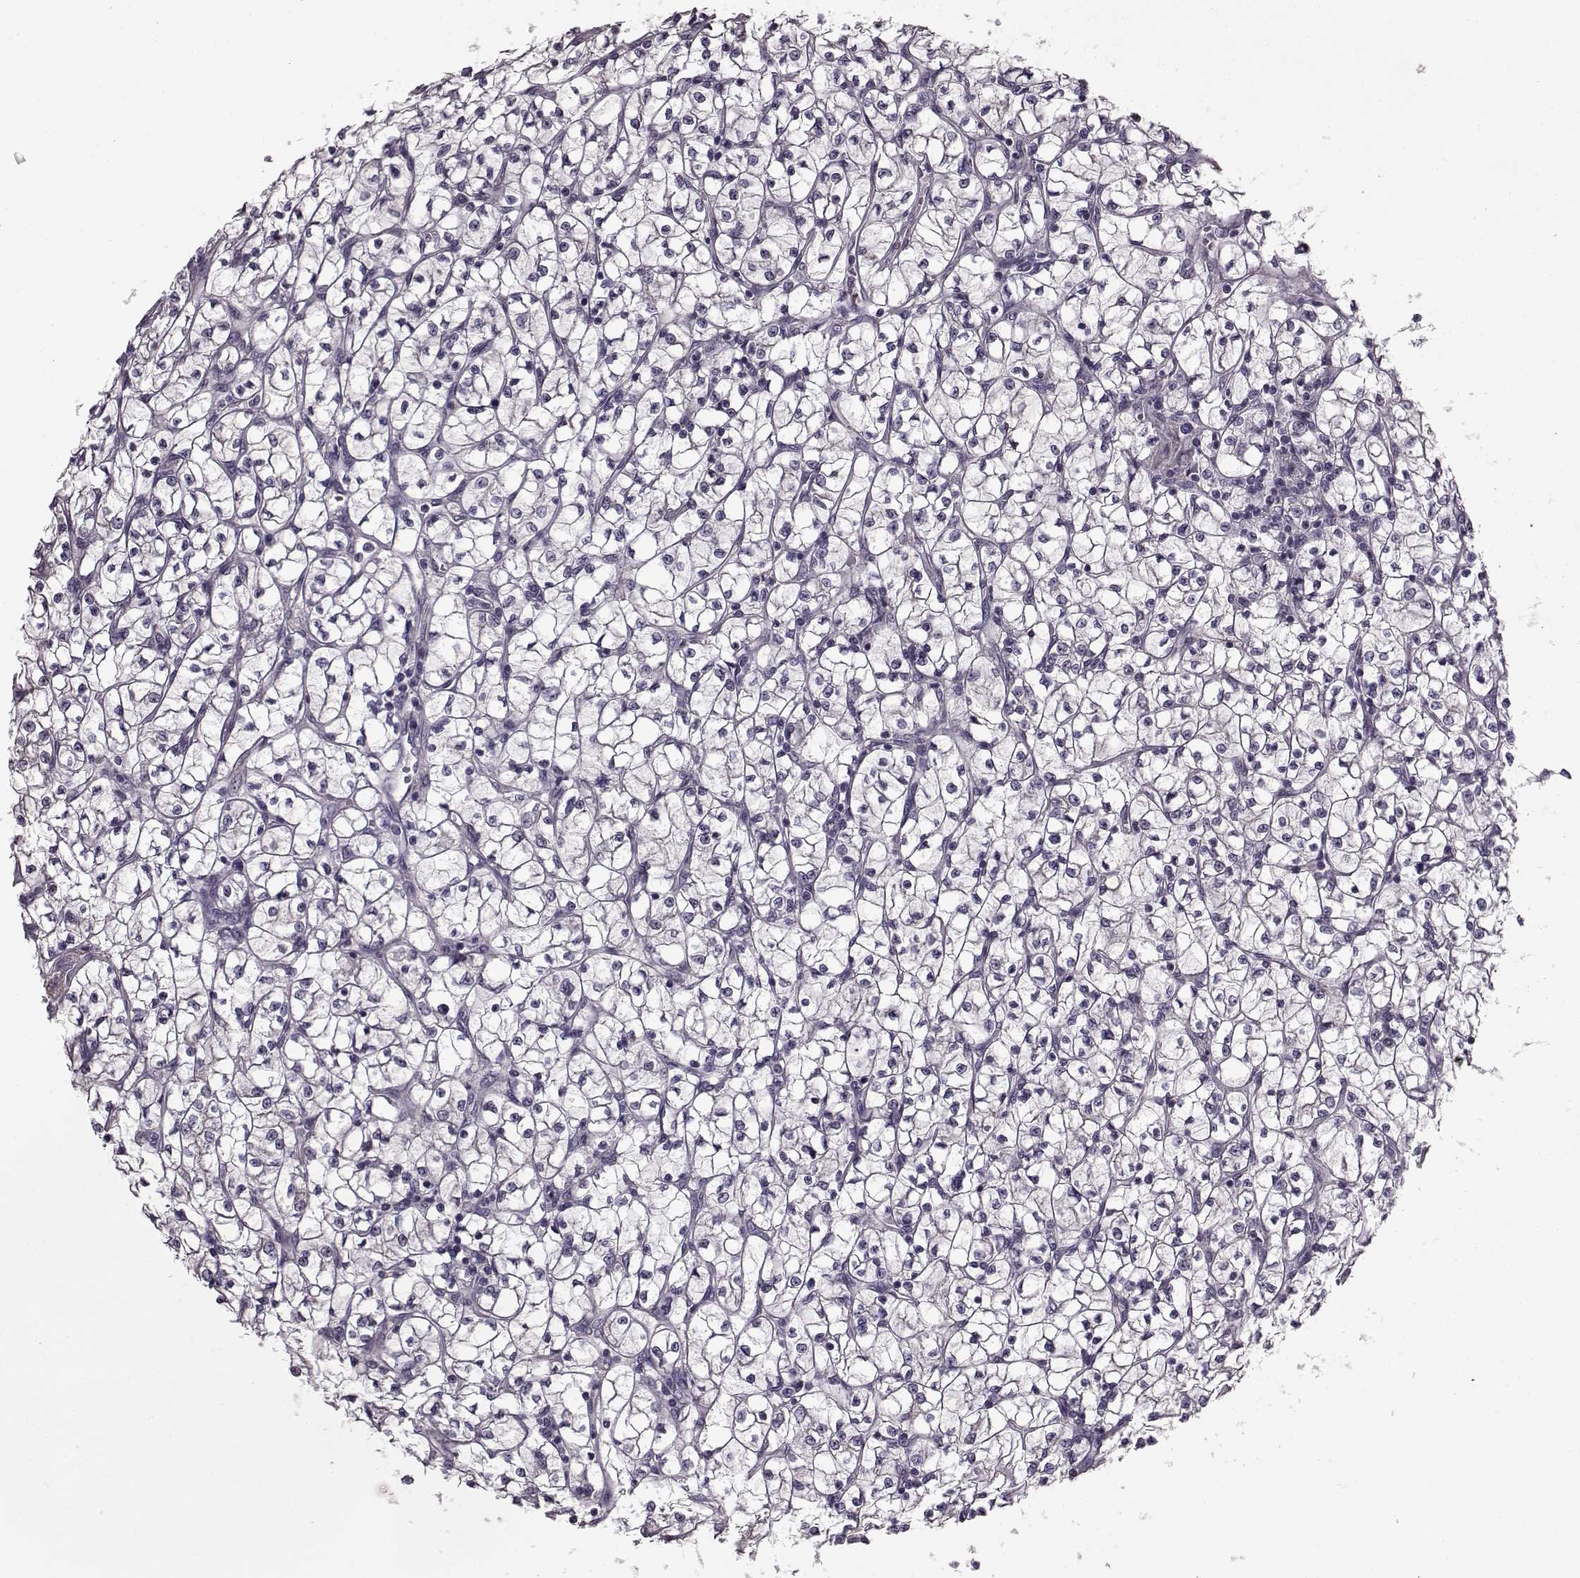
{"staining": {"intensity": "negative", "quantity": "none", "location": "none"}, "tissue": "renal cancer", "cell_type": "Tumor cells", "image_type": "cancer", "snomed": [{"axis": "morphology", "description": "Adenocarcinoma, NOS"}, {"axis": "topography", "description": "Kidney"}], "caption": "Histopathology image shows no significant protein expression in tumor cells of adenocarcinoma (renal).", "gene": "SLCO3A1", "patient": {"sex": "female", "age": 64}}